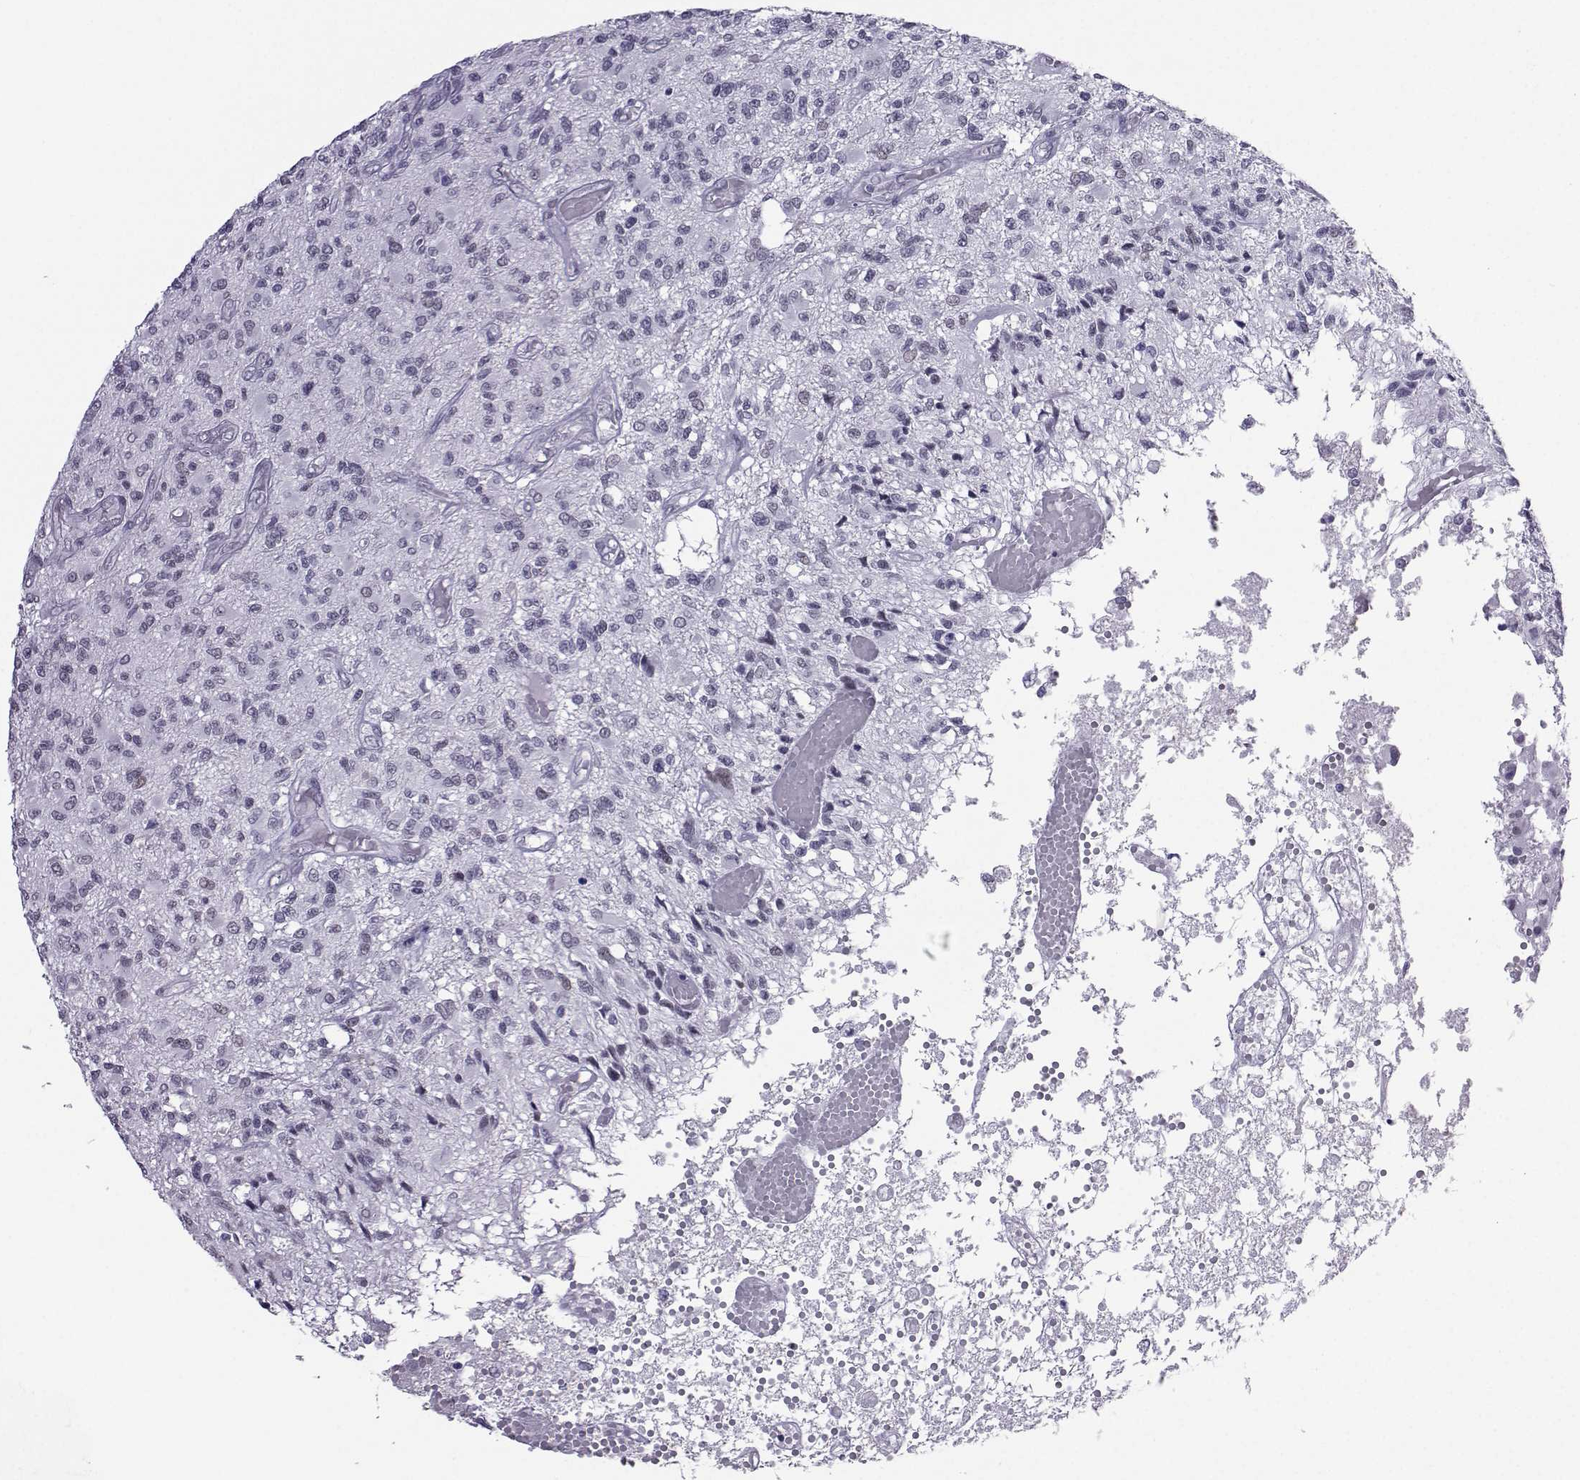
{"staining": {"intensity": "negative", "quantity": "none", "location": "none"}, "tissue": "glioma", "cell_type": "Tumor cells", "image_type": "cancer", "snomed": [{"axis": "morphology", "description": "Glioma, malignant, High grade"}, {"axis": "topography", "description": "Brain"}], "caption": "The IHC micrograph has no significant positivity in tumor cells of high-grade glioma (malignant) tissue. (DAB immunohistochemistry (IHC) with hematoxylin counter stain).", "gene": "LORICRIN", "patient": {"sex": "female", "age": 63}}